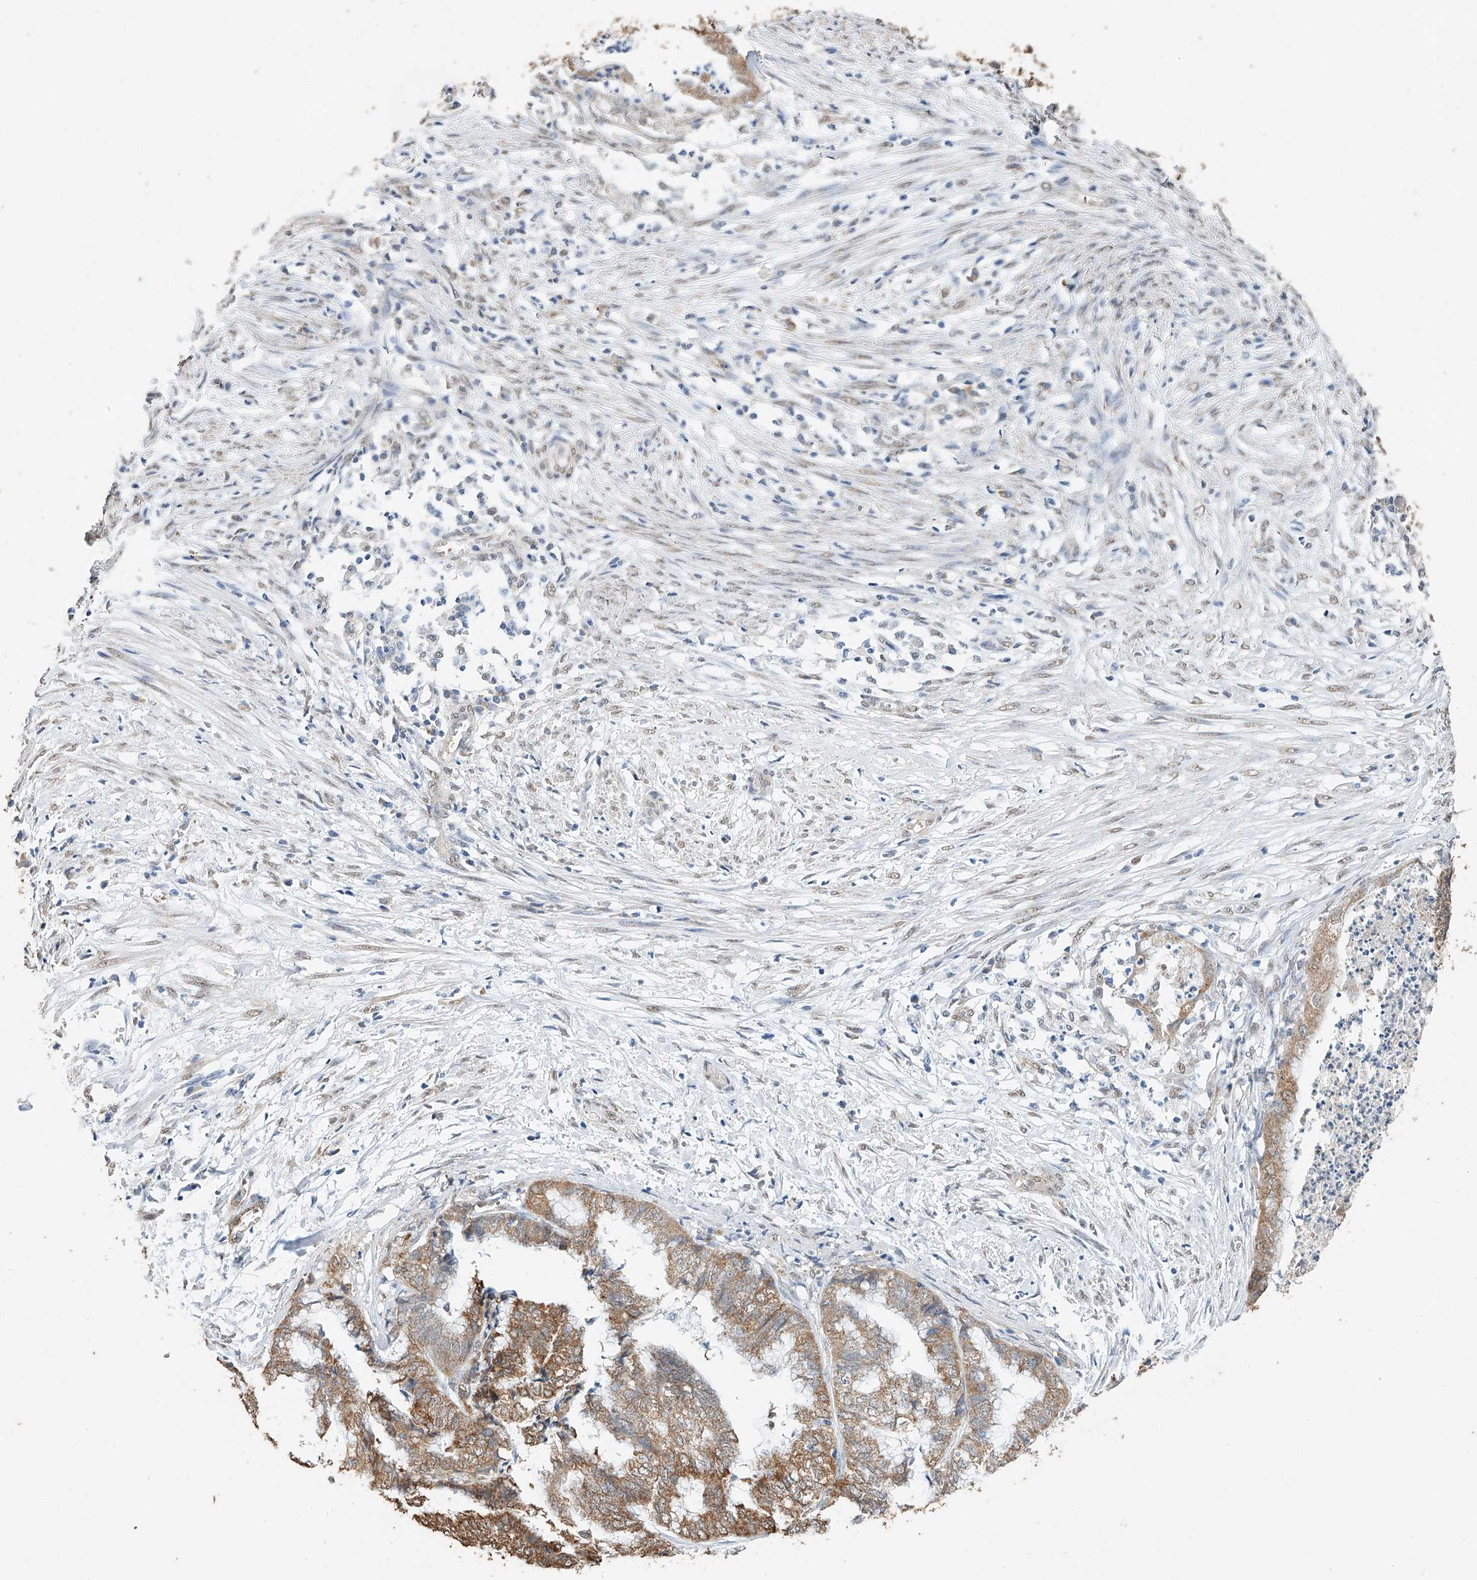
{"staining": {"intensity": "moderate", "quantity": ">75%", "location": "cytoplasmic/membranous"}, "tissue": "endometrial cancer", "cell_type": "Tumor cells", "image_type": "cancer", "snomed": [{"axis": "morphology", "description": "Necrosis, NOS"}, {"axis": "morphology", "description": "Adenocarcinoma, NOS"}, {"axis": "topography", "description": "Endometrium"}], "caption": "Protein staining of endometrial cancer tissue exhibits moderate cytoplasmic/membranous staining in about >75% of tumor cells.", "gene": "CERS4", "patient": {"sex": "female", "age": 79}}